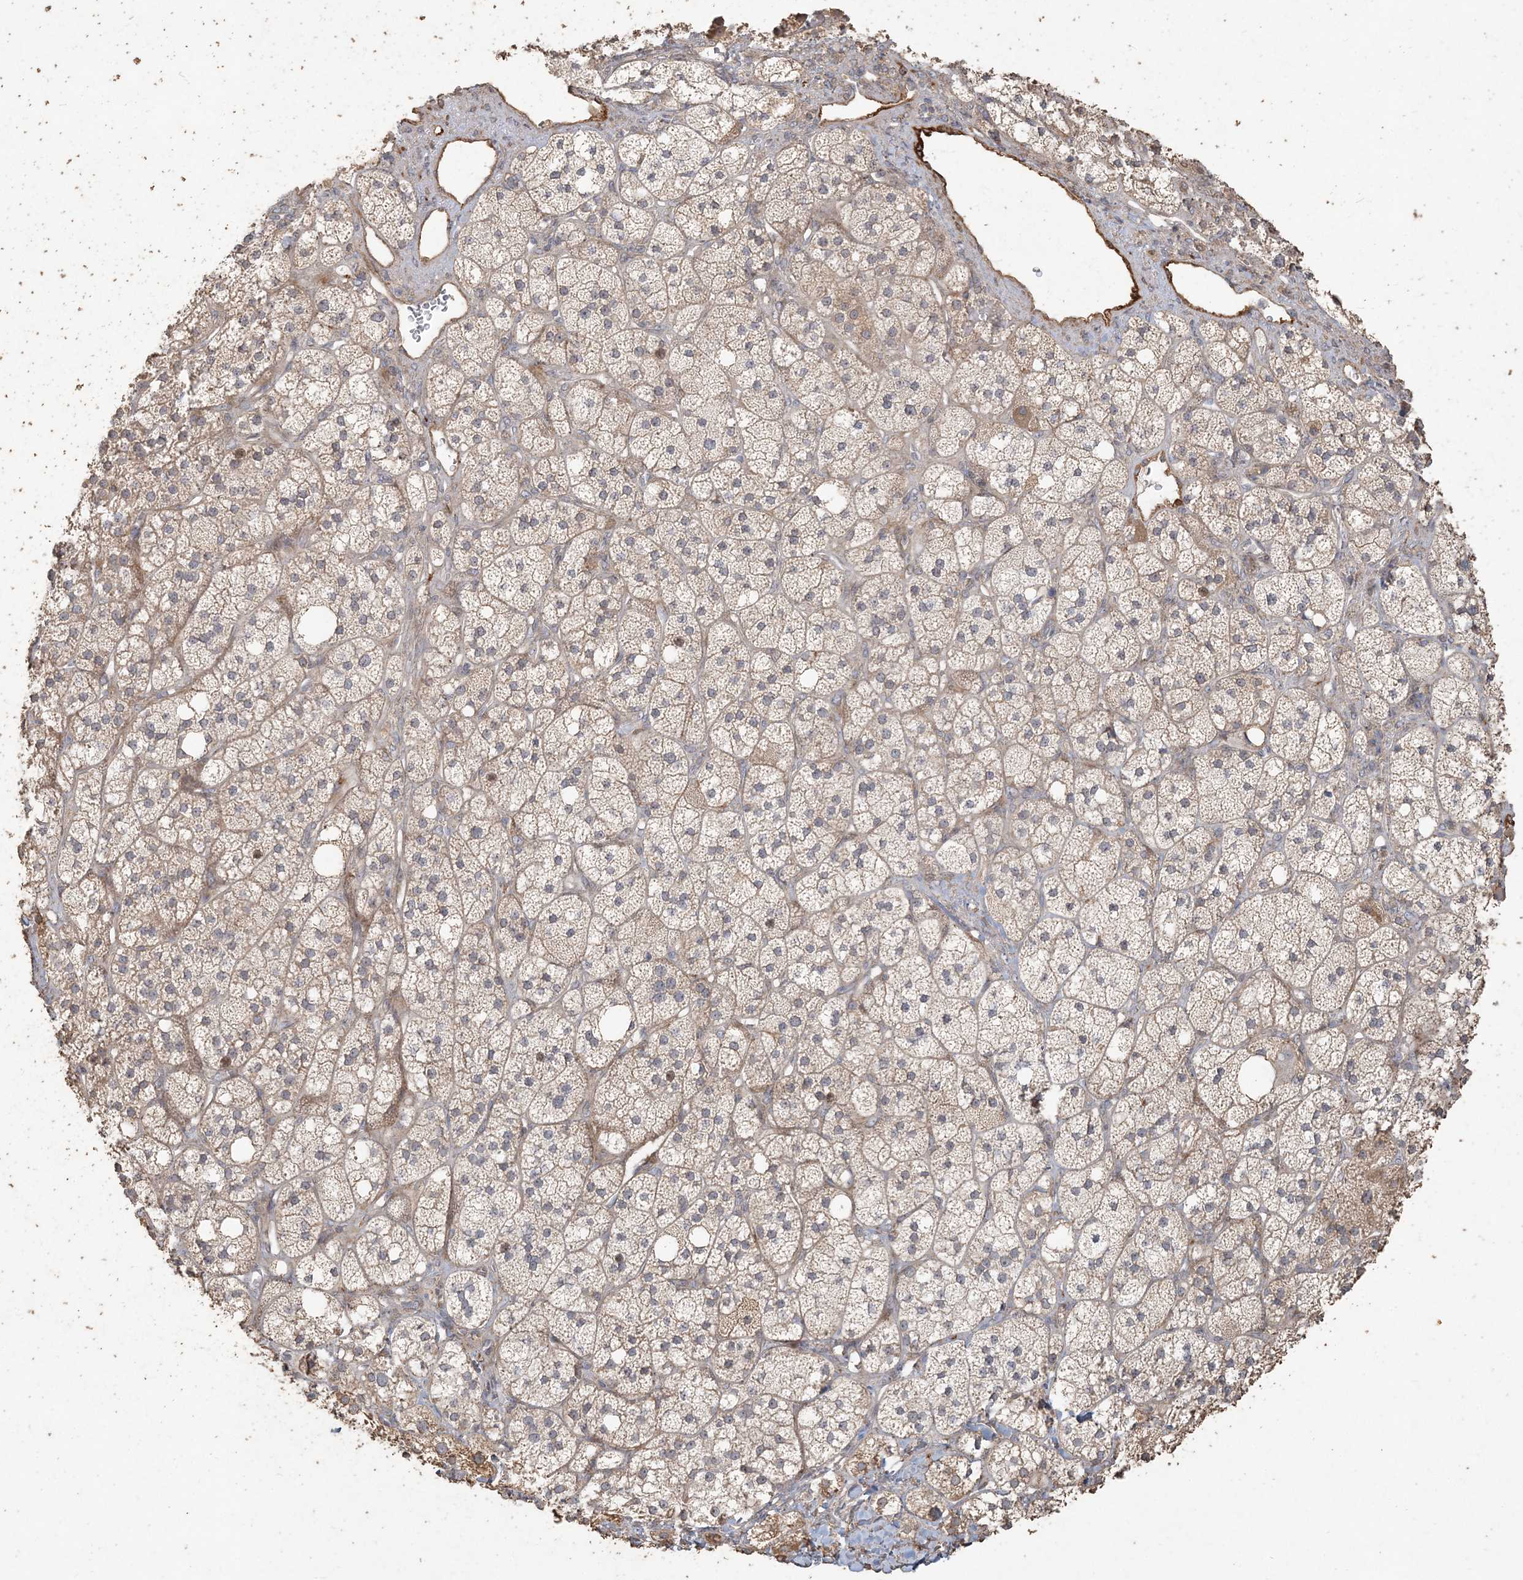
{"staining": {"intensity": "weak", "quantity": "25%-75%", "location": "cytoplasmic/membranous"}, "tissue": "adrenal gland", "cell_type": "Glandular cells", "image_type": "normal", "snomed": [{"axis": "morphology", "description": "Normal tissue, NOS"}, {"axis": "topography", "description": "Adrenal gland"}], "caption": "Benign adrenal gland shows weak cytoplasmic/membranous staining in about 25%-75% of glandular cells, visualized by immunohistochemistry.", "gene": "RNF145", "patient": {"sex": "male", "age": 61}}